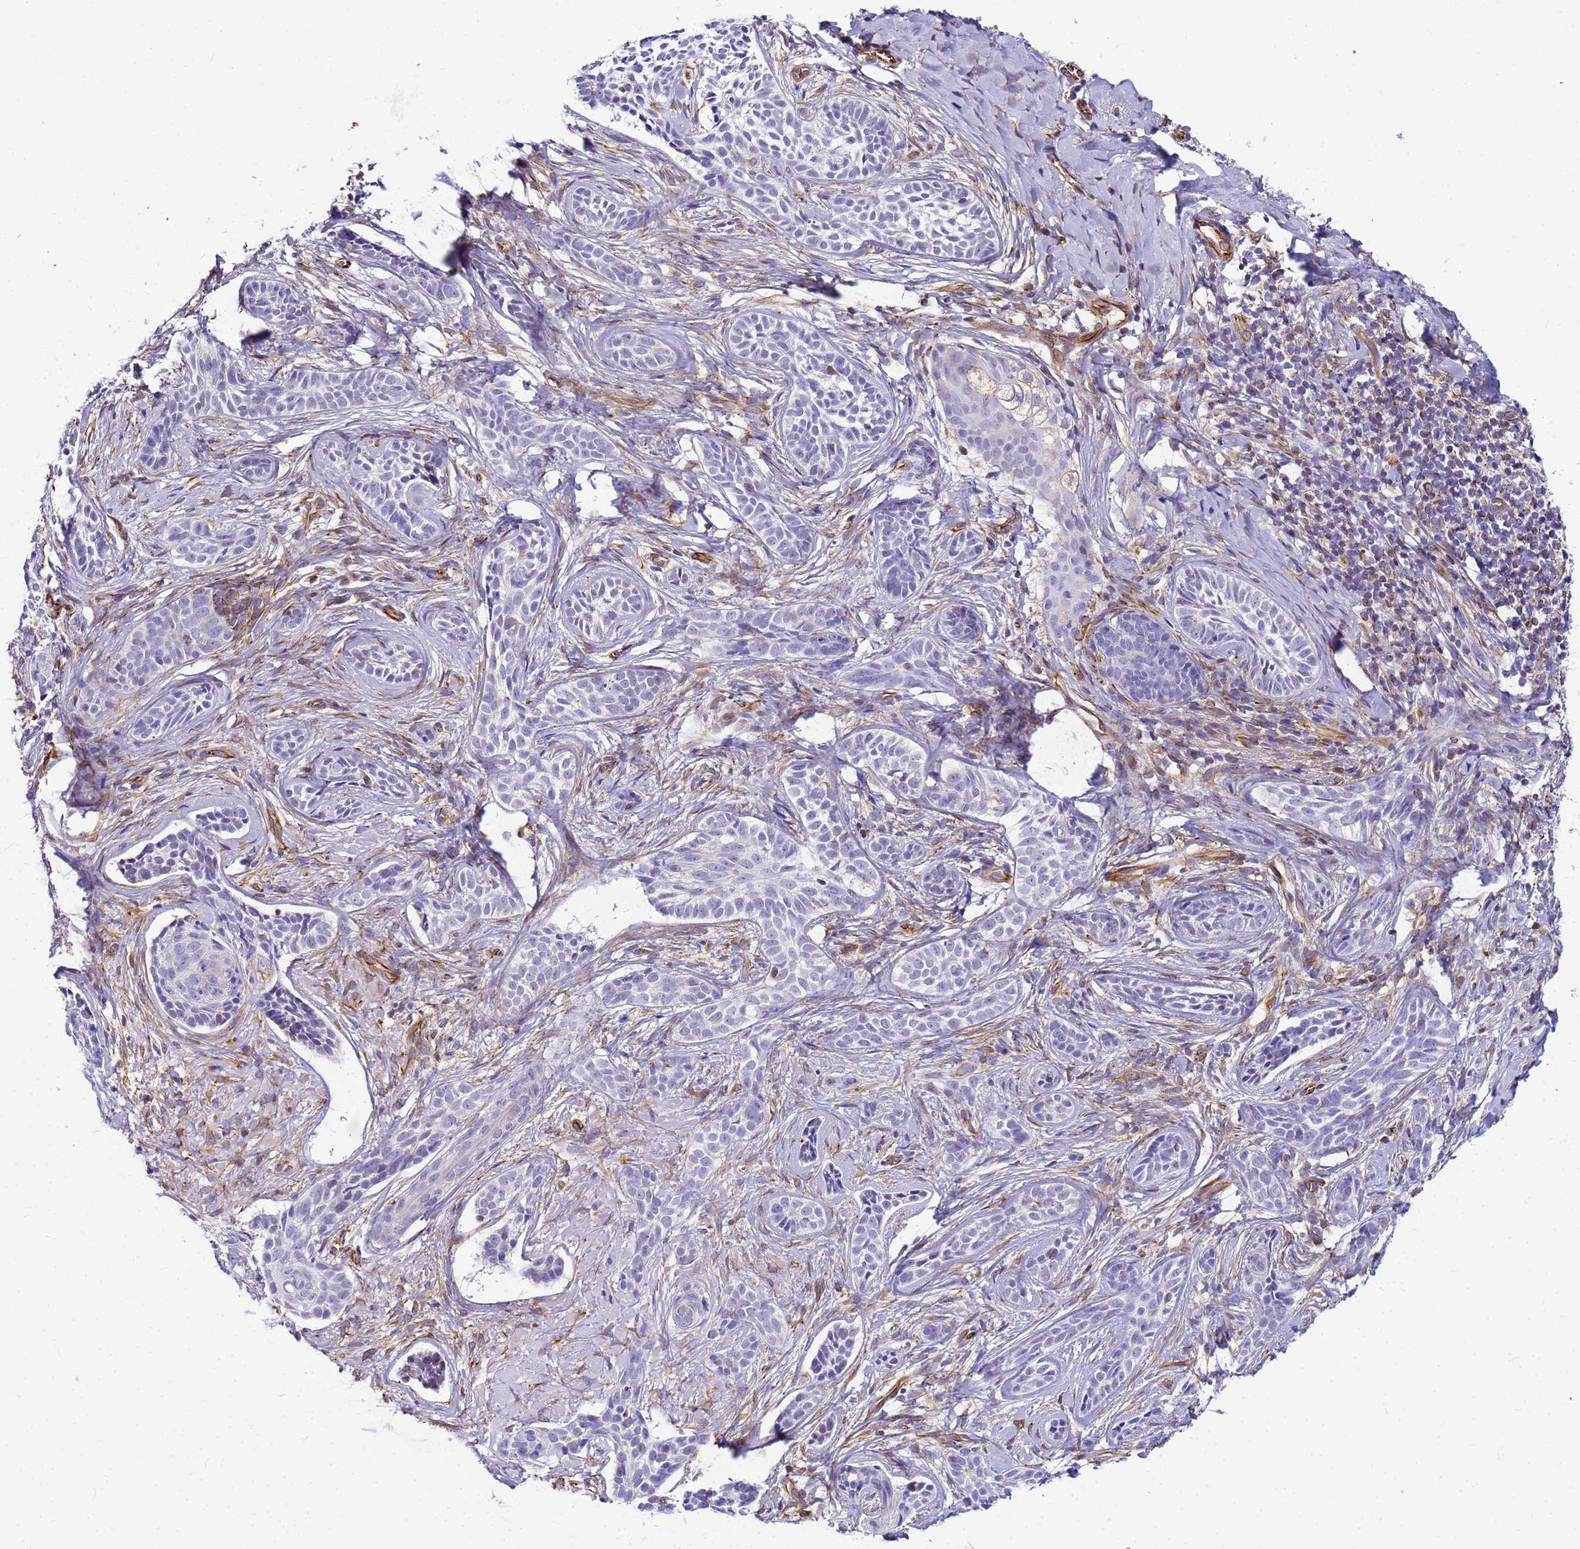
{"staining": {"intensity": "negative", "quantity": "none", "location": "none"}, "tissue": "skin cancer", "cell_type": "Tumor cells", "image_type": "cancer", "snomed": [{"axis": "morphology", "description": "Basal cell carcinoma"}, {"axis": "topography", "description": "Skin"}], "caption": "A photomicrograph of skin cancer (basal cell carcinoma) stained for a protein shows no brown staining in tumor cells.", "gene": "UBXN2B", "patient": {"sex": "male", "age": 71}}